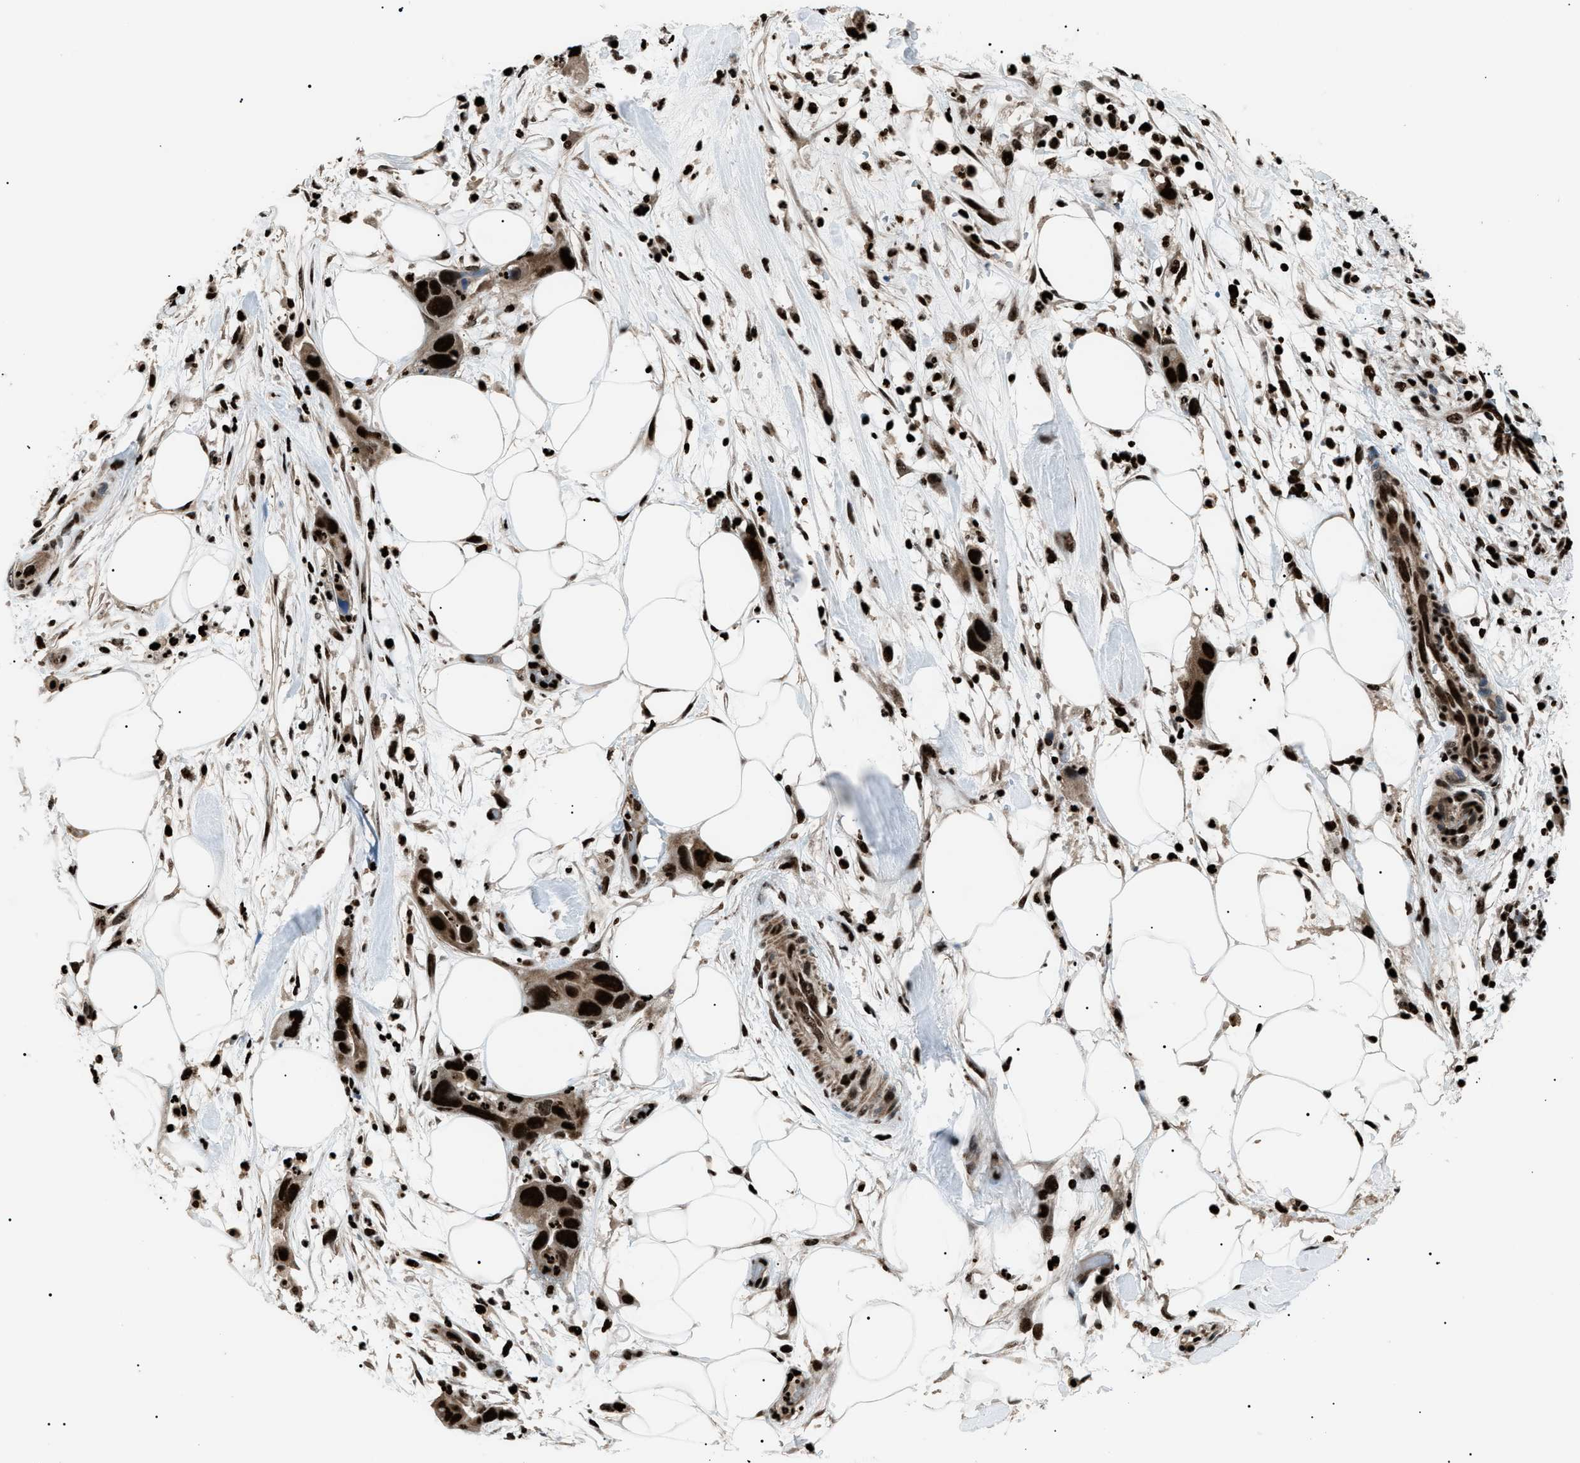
{"staining": {"intensity": "strong", "quantity": ">75%", "location": "nuclear"}, "tissue": "pancreatic cancer", "cell_type": "Tumor cells", "image_type": "cancer", "snomed": [{"axis": "morphology", "description": "Adenocarcinoma, NOS"}, {"axis": "topography", "description": "Pancreas"}], "caption": "Human adenocarcinoma (pancreatic) stained for a protein (brown) displays strong nuclear positive expression in about >75% of tumor cells.", "gene": "PRKX", "patient": {"sex": "female", "age": 71}}